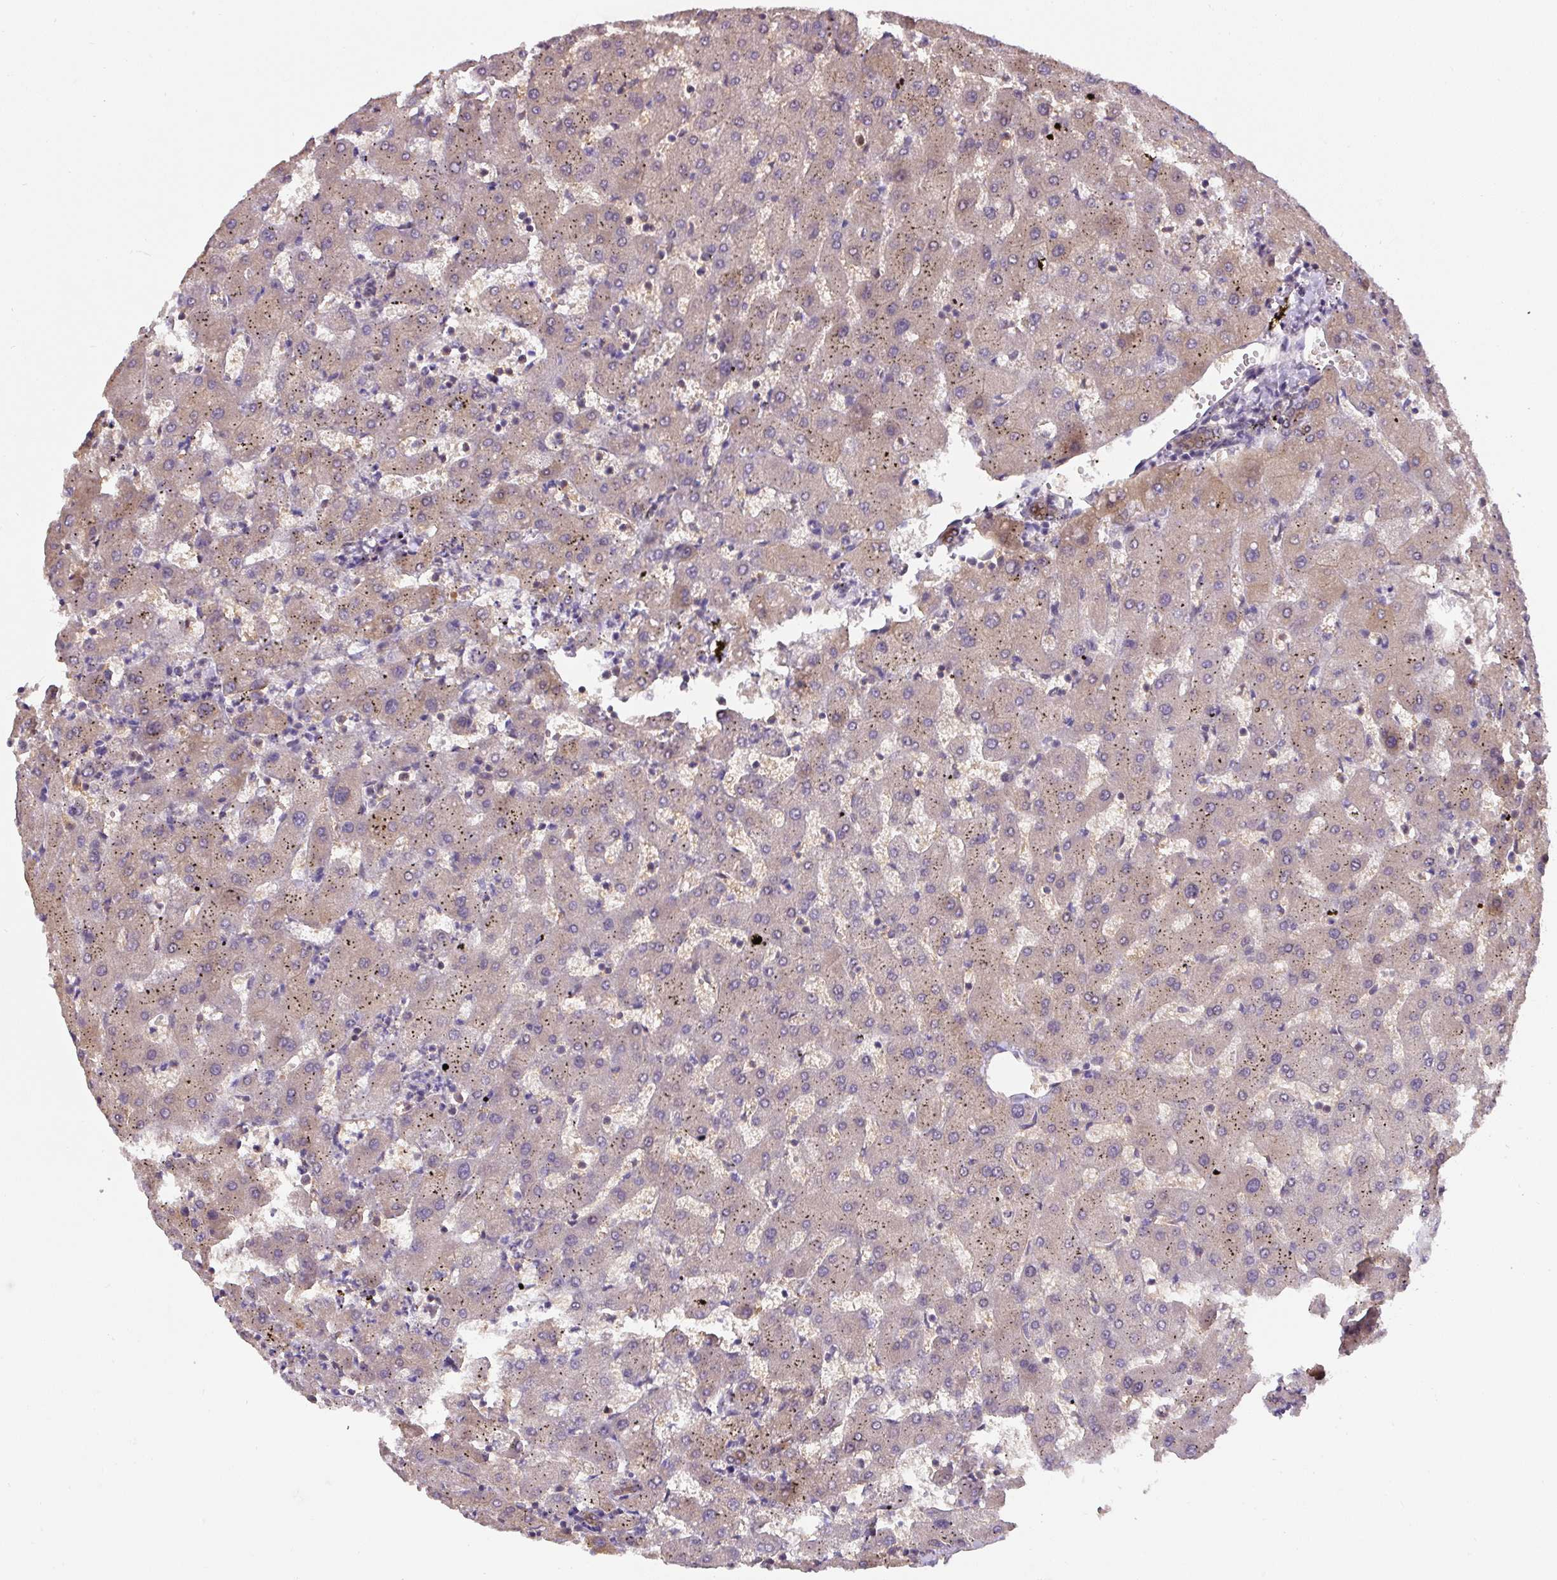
{"staining": {"intensity": "moderate", "quantity": ">75%", "location": "cytoplasmic/membranous"}, "tissue": "liver", "cell_type": "Cholangiocytes", "image_type": "normal", "snomed": [{"axis": "morphology", "description": "Normal tissue, NOS"}, {"axis": "topography", "description": "Liver"}], "caption": "IHC photomicrograph of benign liver stained for a protein (brown), which exhibits medium levels of moderate cytoplasmic/membranous expression in about >75% of cholangiocytes.", "gene": "ST13", "patient": {"sex": "female", "age": 63}}